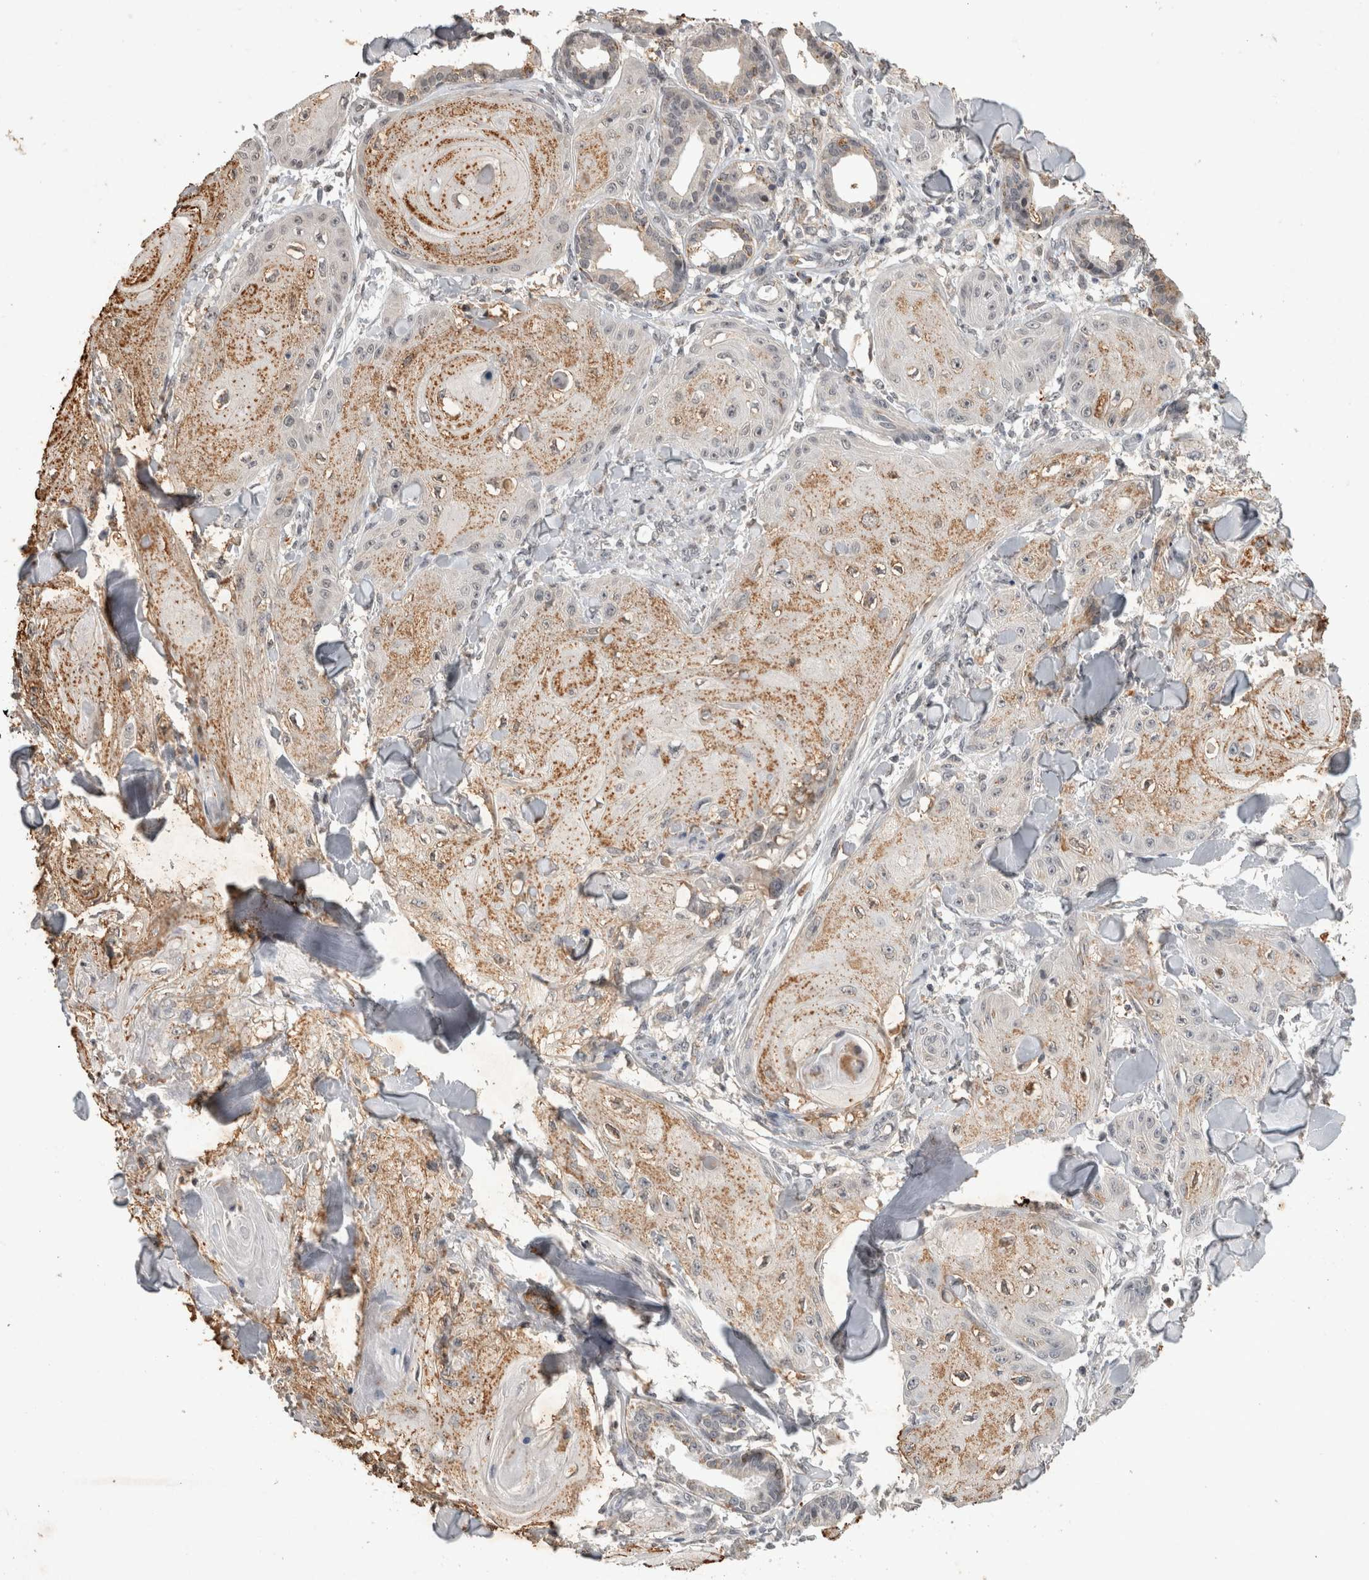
{"staining": {"intensity": "moderate", "quantity": "25%-75%", "location": "cytoplasmic/membranous"}, "tissue": "skin cancer", "cell_type": "Tumor cells", "image_type": "cancer", "snomed": [{"axis": "morphology", "description": "Squamous cell carcinoma, NOS"}, {"axis": "topography", "description": "Skin"}], "caption": "Skin cancer (squamous cell carcinoma) stained with immunohistochemistry (IHC) demonstrates moderate cytoplasmic/membranous staining in approximately 25%-75% of tumor cells.", "gene": "HRK", "patient": {"sex": "male", "age": 74}}